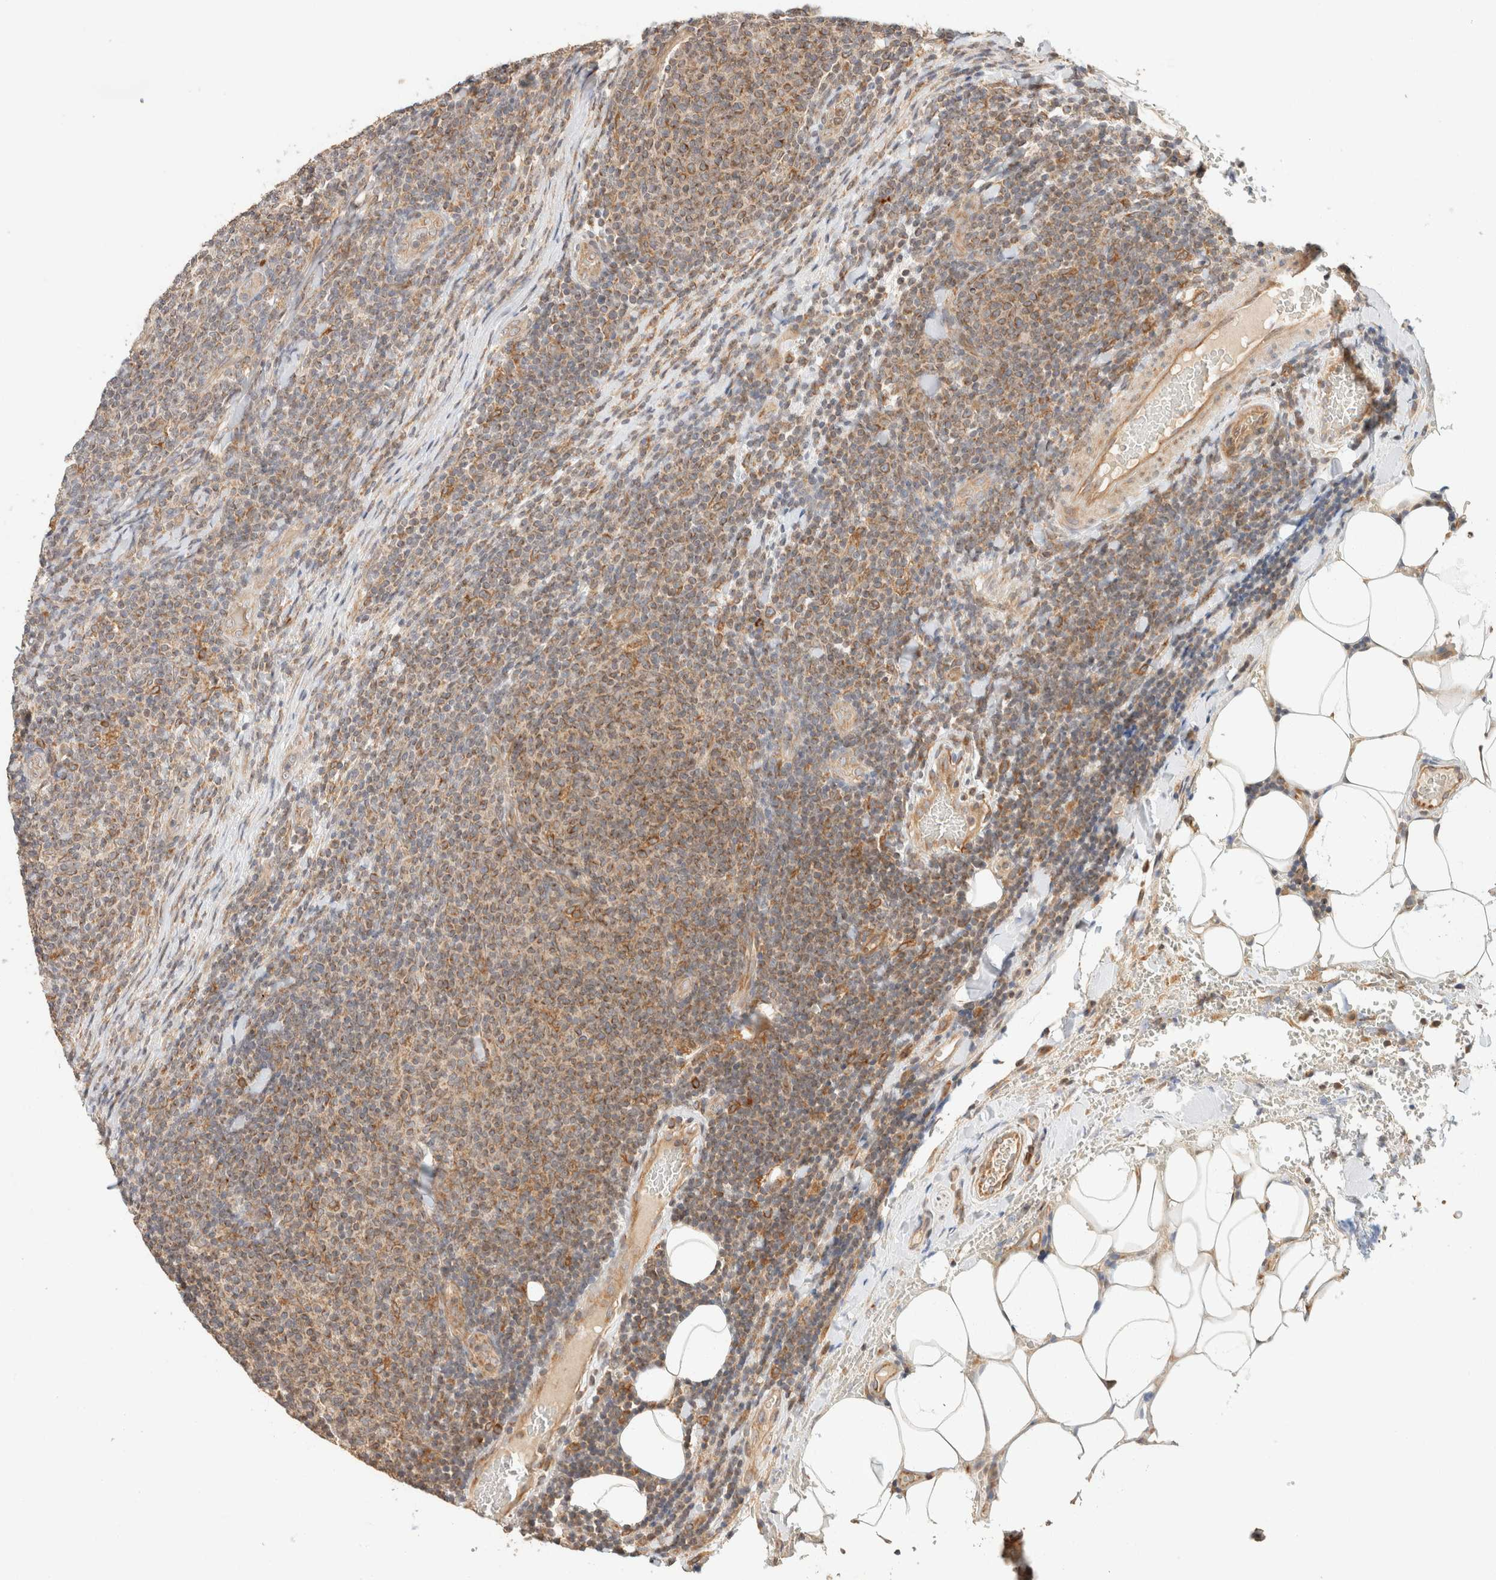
{"staining": {"intensity": "weak", "quantity": ">75%", "location": "cytoplasmic/membranous"}, "tissue": "lymphoma", "cell_type": "Tumor cells", "image_type": "cancer", "snomed": [{"axis": "morphology", "description": "Malignant lymphoma, non-Hodgkin's type, Low grade"}, {"axis": "topography", "description": "Lymph node"}], "caption": "This image exhibits IHC staining of lymphoma, with low weak cytoplasmic/membranous staining in about >75% of tumor cells.", "gene": "TACC1", "patient": {"sex": "male", "age": 66}}